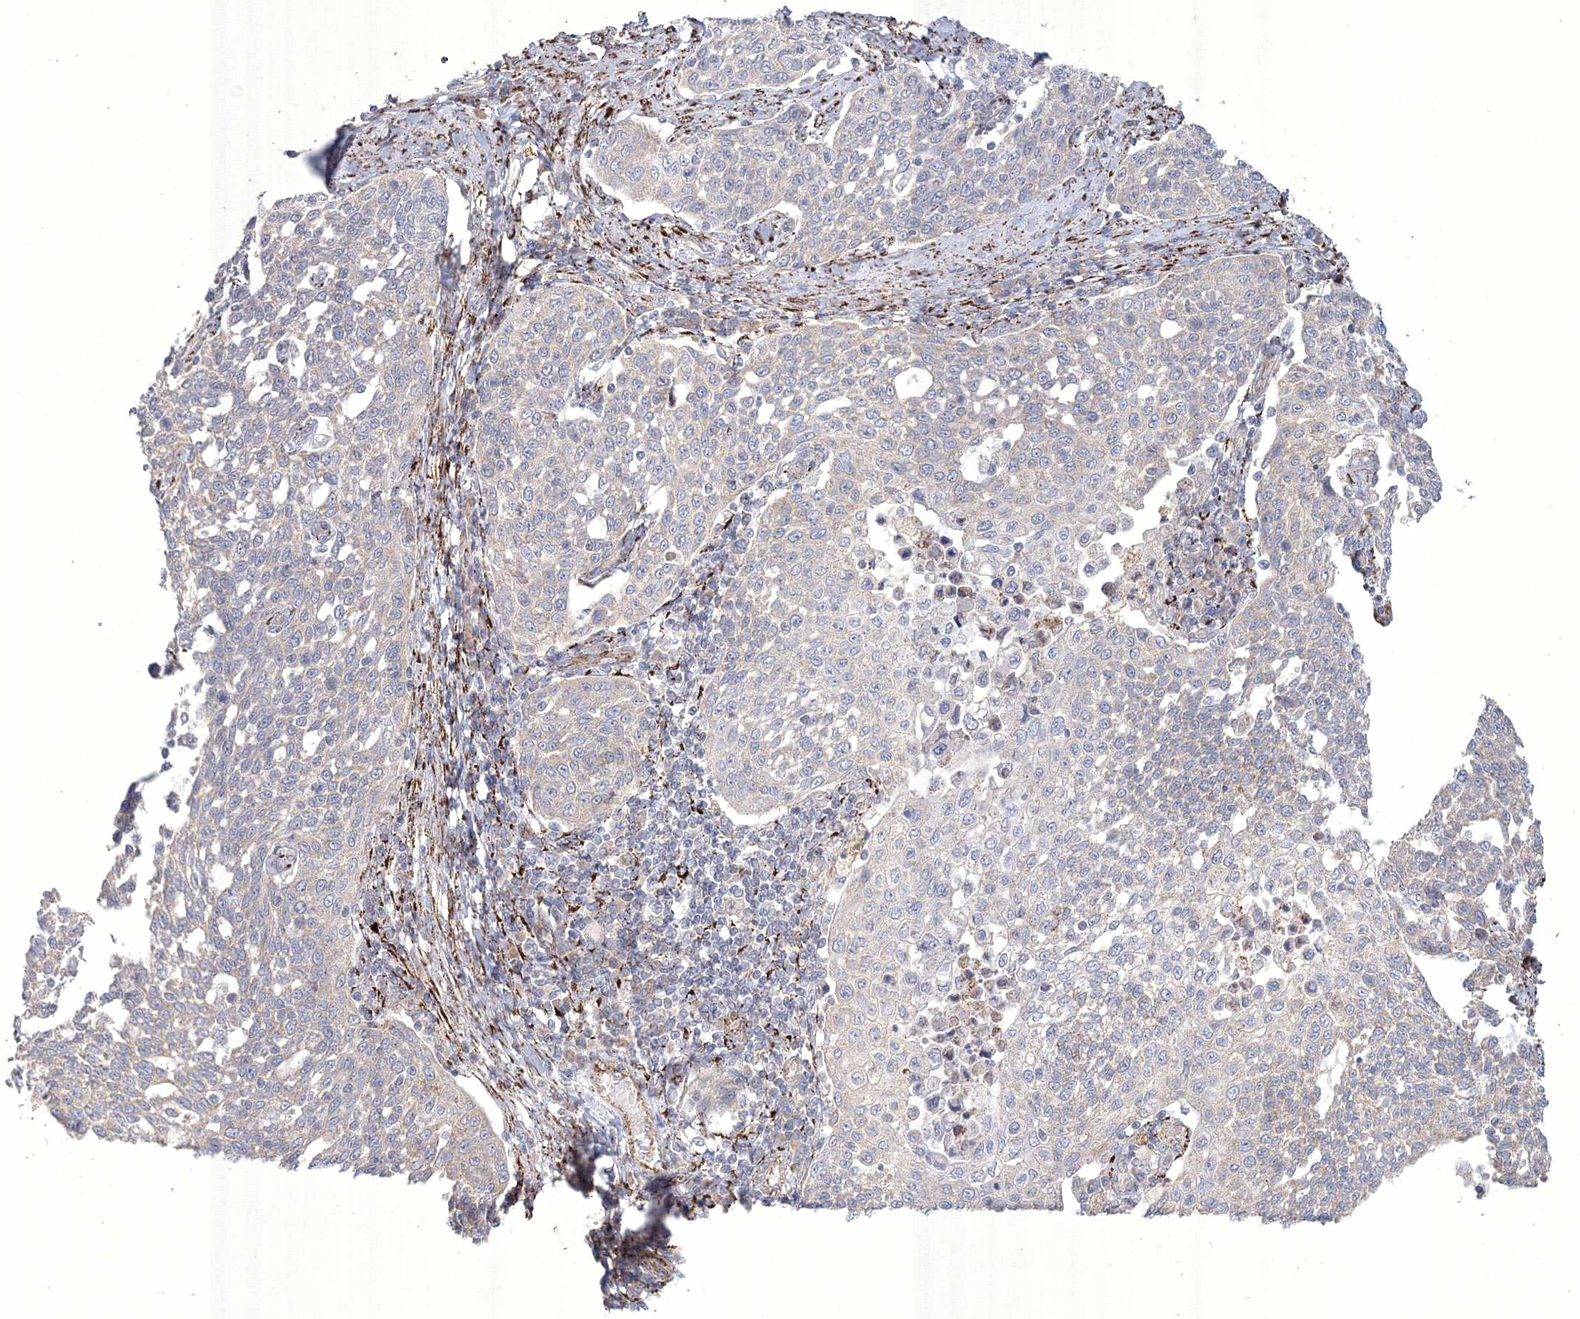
{"staining": {"intensity": "negative", "quantity": "none", "location": "none"}, "tissue": "cervical cancer", "cell_type": "Tumor cells", "image_type": "cancer", "snomed": [{"axis": "morphology", "description": "Squamous cell carcinoma, NOS"}, {"axis": "topography", "description": "Cervix"}], "caption": "Squamous cell carcinoma (cervical) stained for a protein using immunohistochemistry (IHC) exhibits no staining tumor cells.", "gene": "WDR49", "patient": {"sex": "female", "age": 34}}